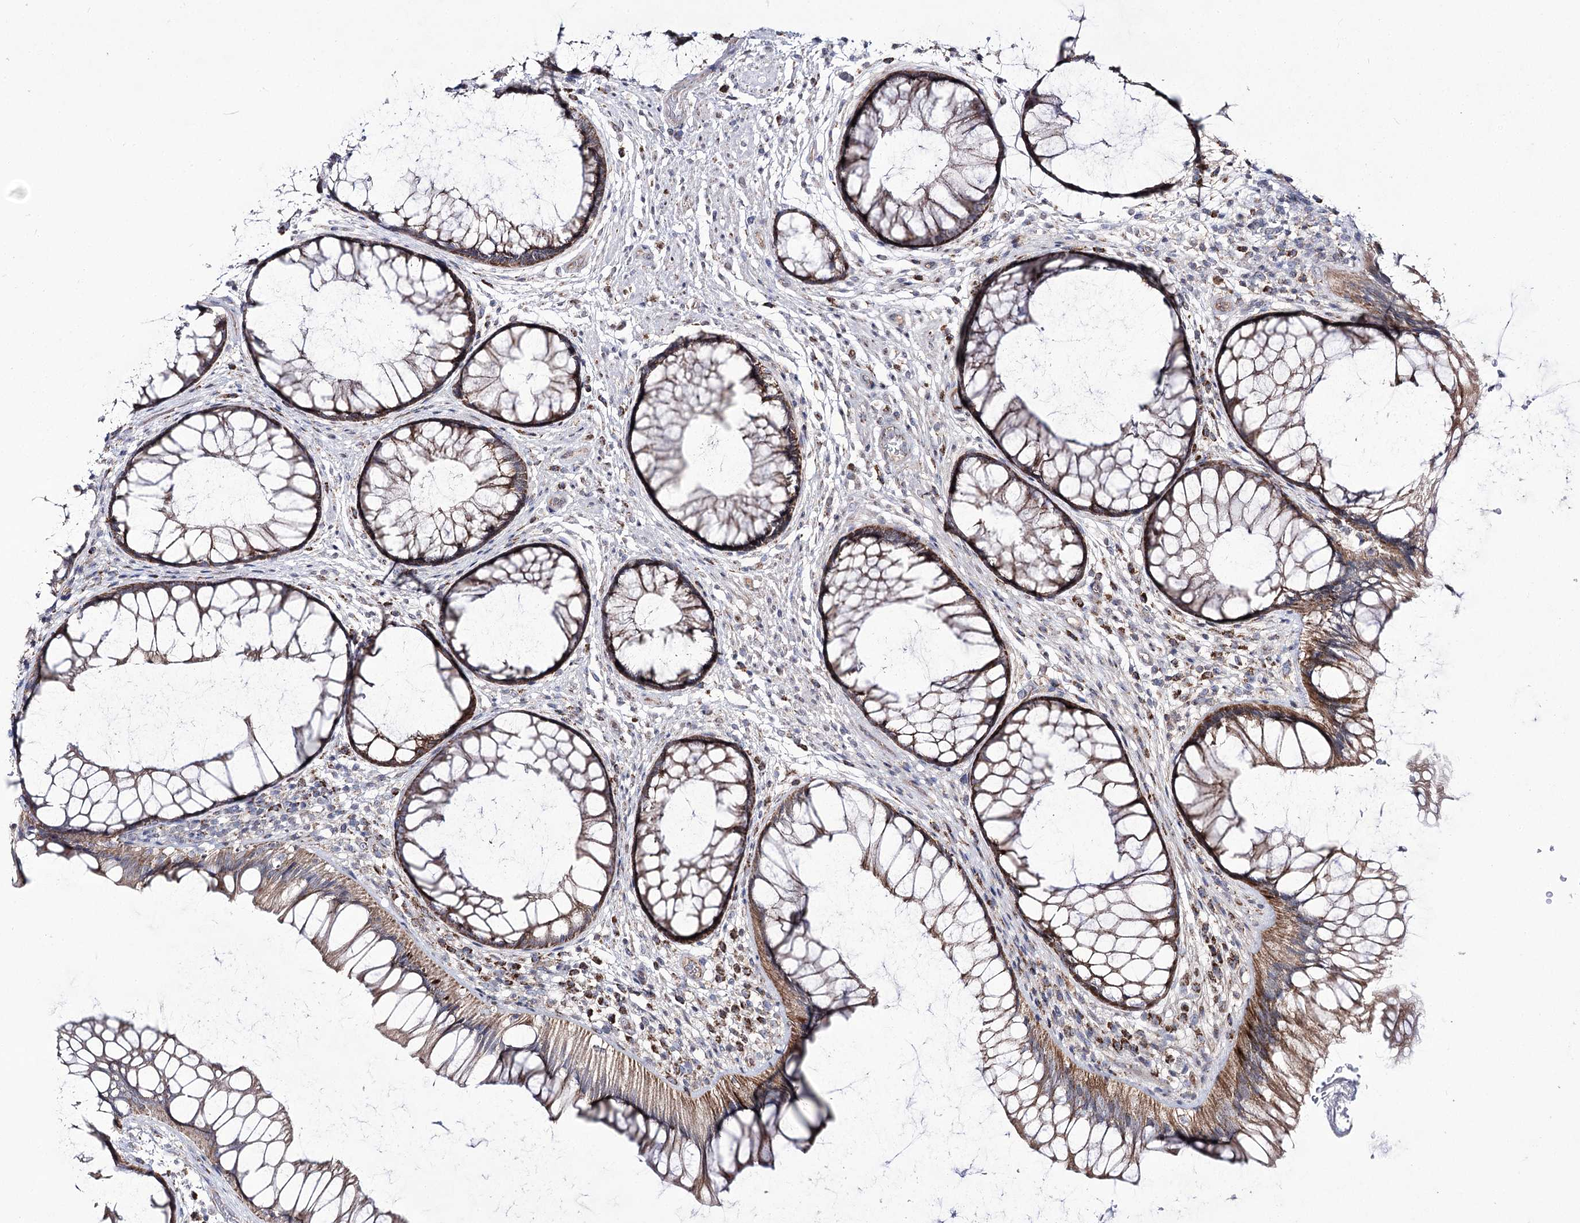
{"staining": {"intensity": "moderate", "quantity": ">75%", "location": "cytoplasmic/membranous"}, "tissue": "rectum", "cell_type": "Glandular cells", "image_type": "normal", "snomed": [{"axis": "morphology", "description": "Normal tissue, NOS"}, {"axis": "topography", "description": "Rectum"}], "caption": "Protein staining reveals moderate cytoplasmic/membranous positivity in approximately >75% of glandular cells in unremarkable rectum. (IHC, brightfield microscopy, high magnification).", "gene": "NADK2", "patient": {"sex": "male", "age": 51}}